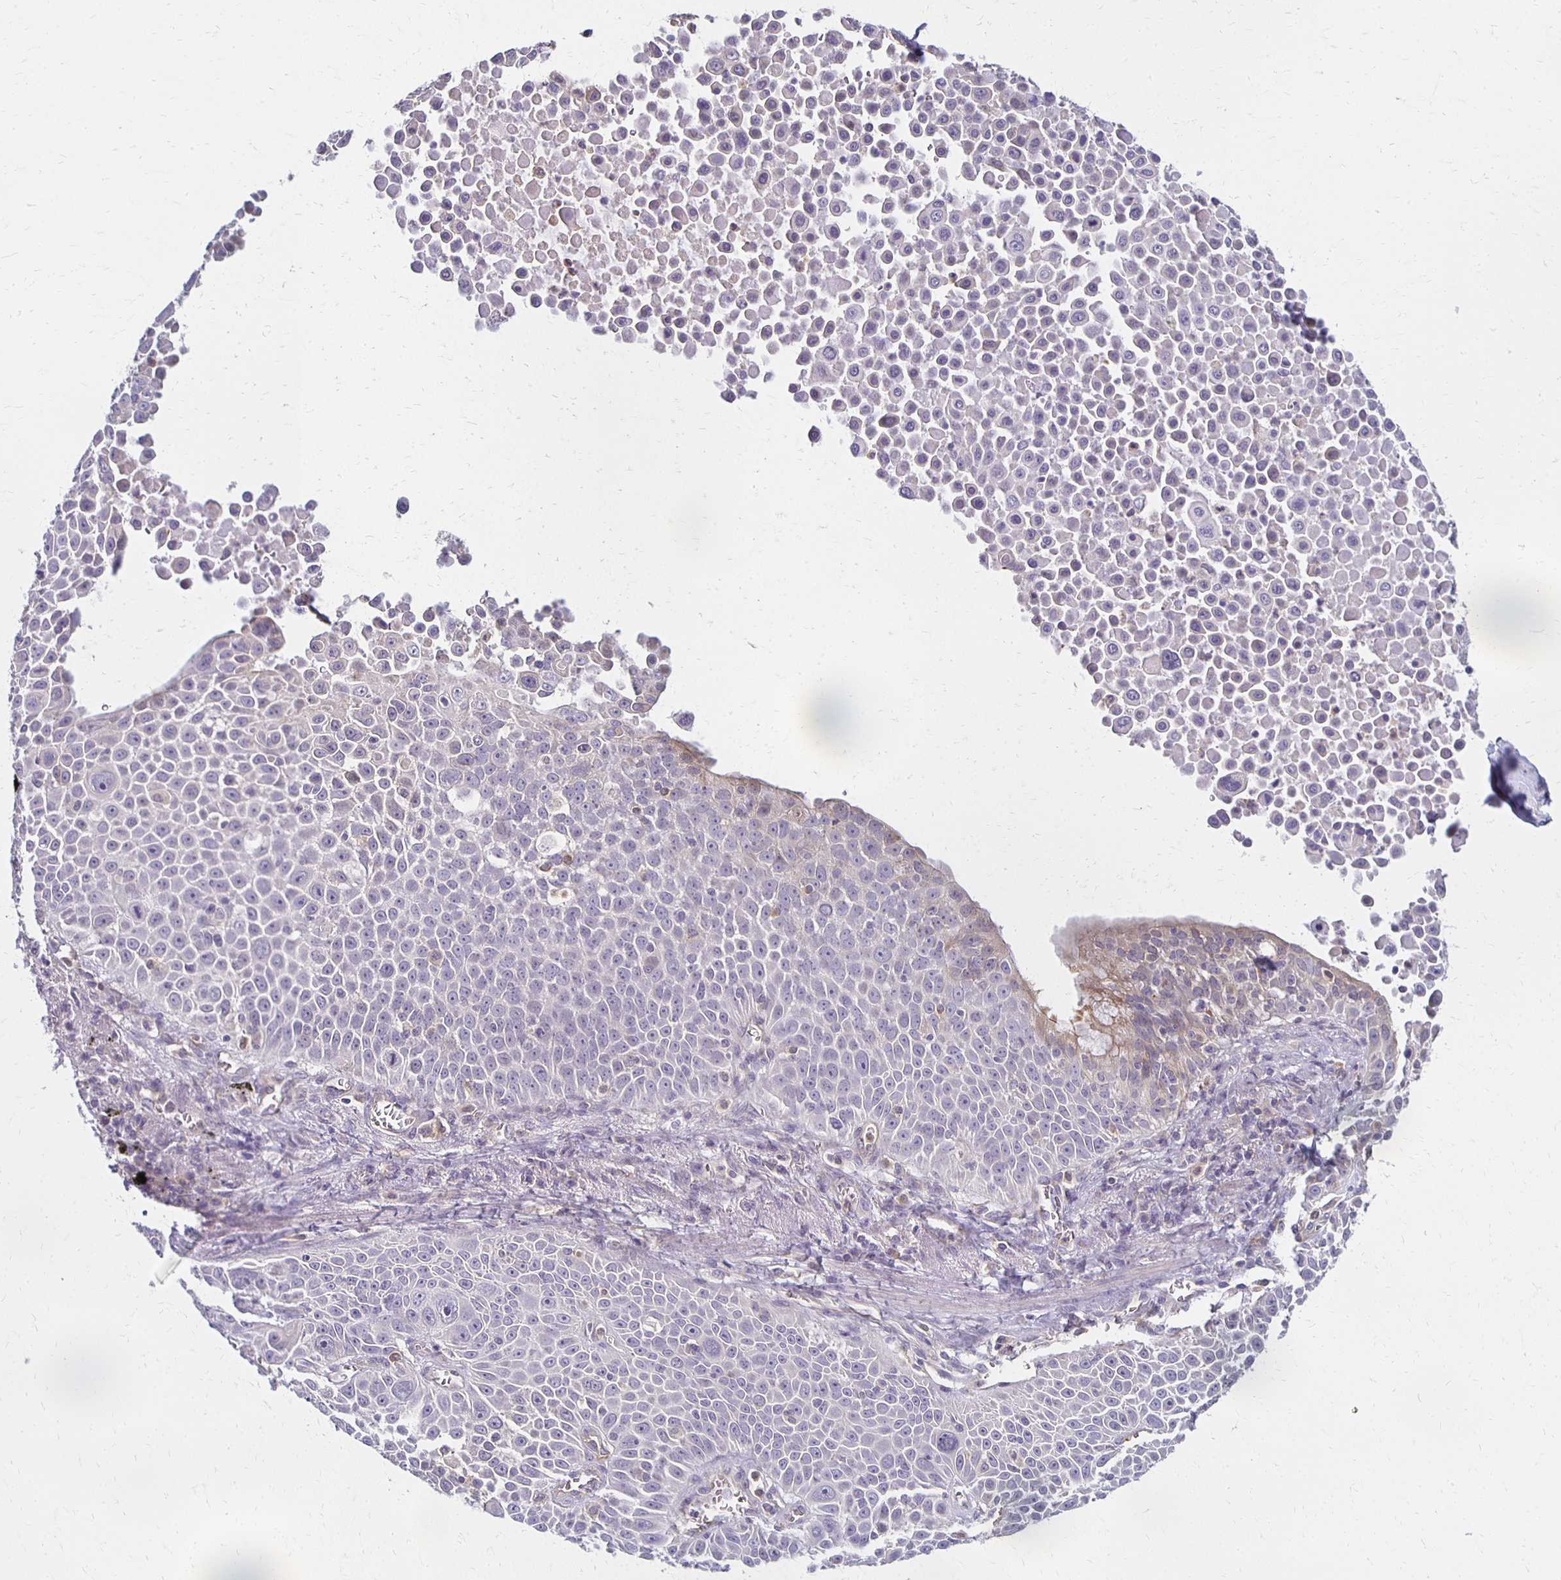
{"staining": {"intensity": "negative", "quantity": "none", "location": "none"}, "tissue": "lung cancer", "cell_type": "Tumor cells", "image_type": "cancer", "snomed": [{"axis": "morphology", "description": "Squamous cell carcinoma, NOS"}, {"axis": "morphology", "description": "Squamous cell carcinoma, metastatic, NOS"}, {"axis": "topography", "description": "Lymph node"}, {"axis": "topography", "description": "Lung"}], "caption": "A histopathology image of human squamous cell carcinoma (lung) is negative for staining in tumor cells. (DAB (3,3'-diaminobenzidine) immunohistochemistry (IHC) with hematoxylin counter stain).", "gene": "GPX4", "patient": {"sex": "female", "age": 62}}